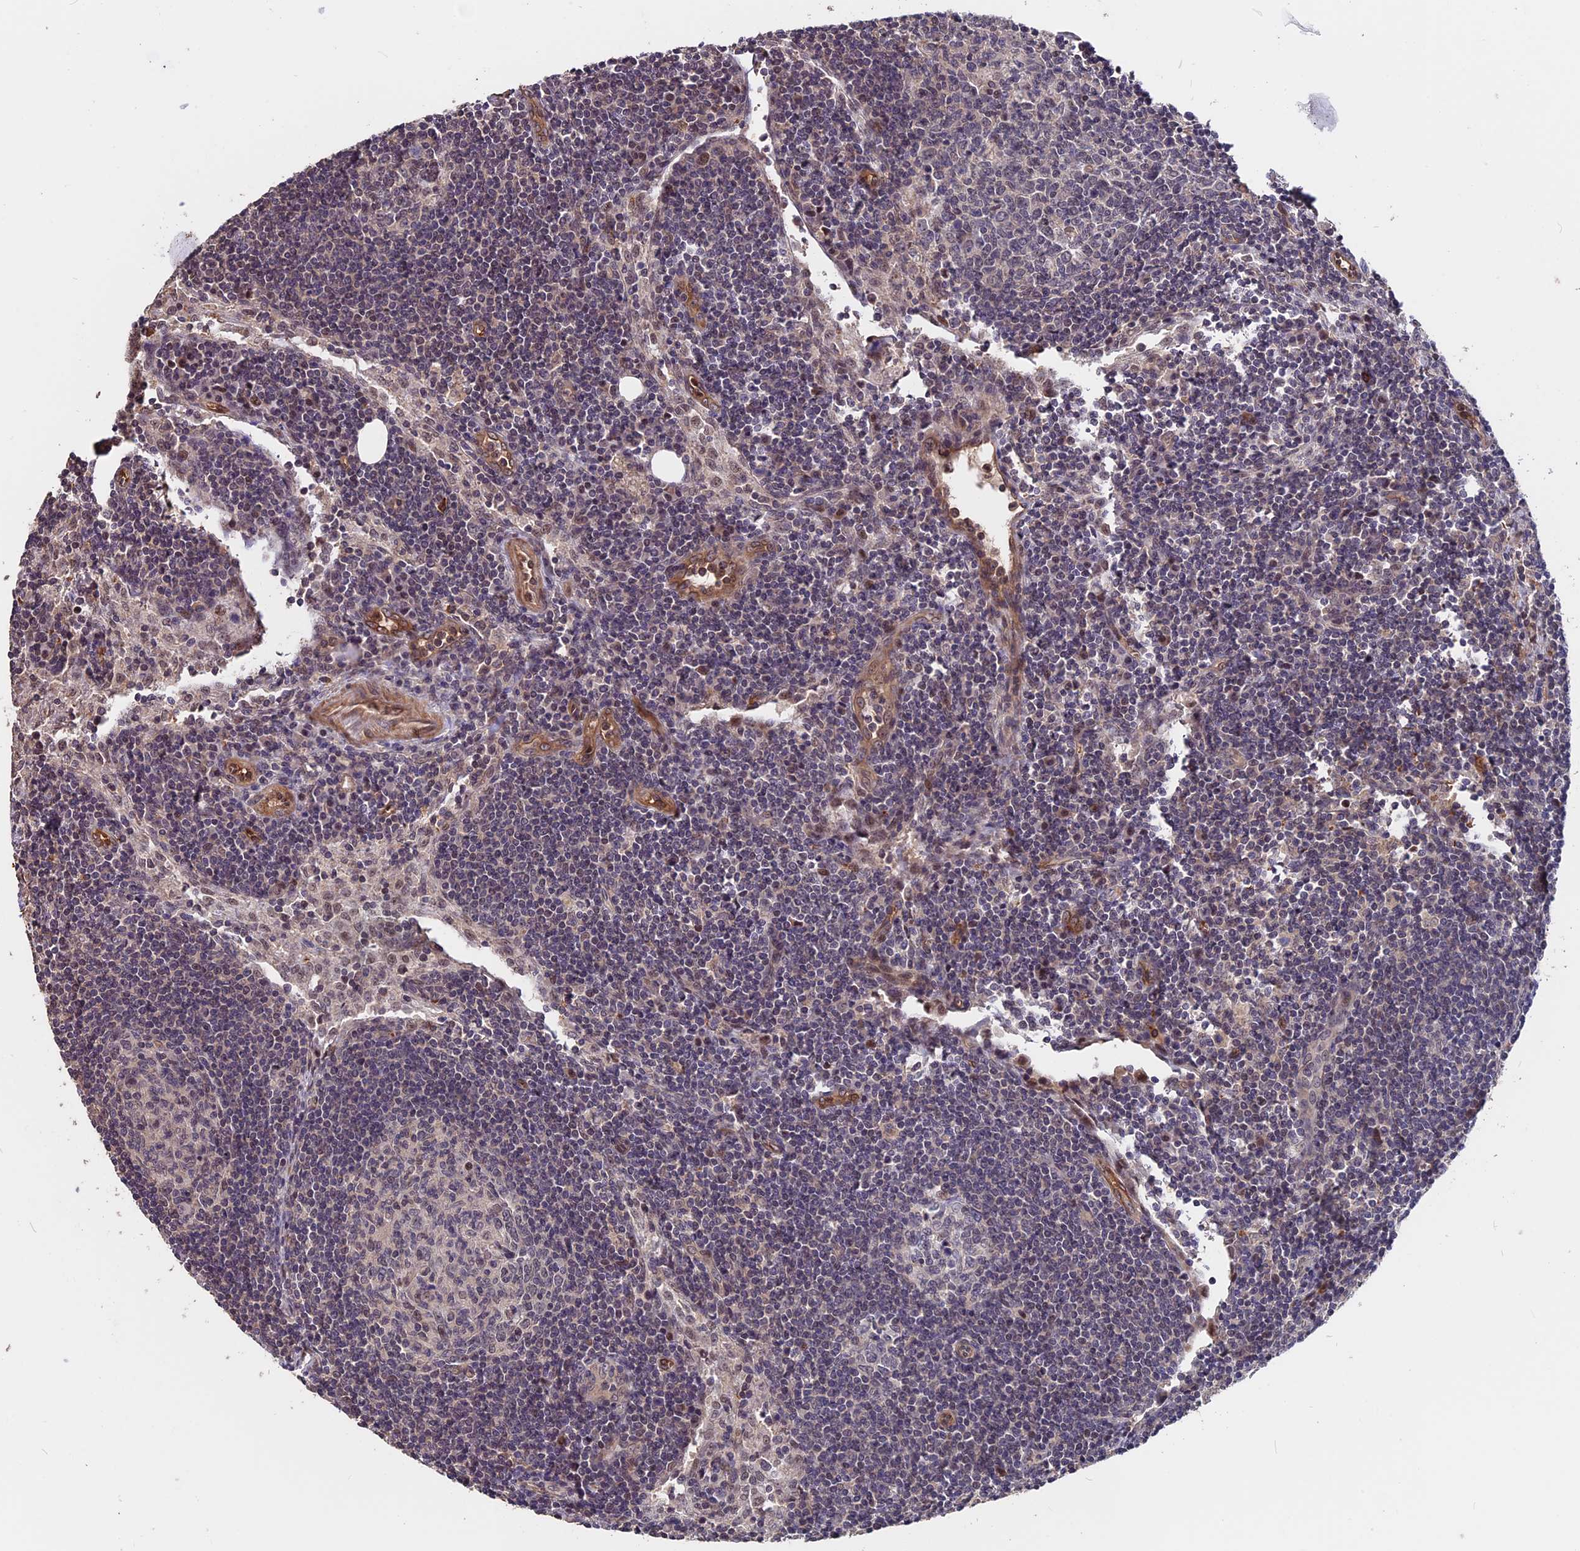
{"staining": {"intensity": "negative", "quantity": "none", "location": "none"}, "tissue": "lymph node", "cell_type": "Germinal center cells", "image_type": "normal", "snomed": [{"axis": "morphology", "description": "Normal tissue, NOS"}, {"axis": "topography", "description": "Lymph node"}], "caption": "DAB (3,3'-diaminobenzidine) immunohistochemical staining of unremarkable lymph node demonstrates no significant staining in germinal center cells.", "gene": "ZC3H10", "patient": {"sex": "female", "age": 73}}